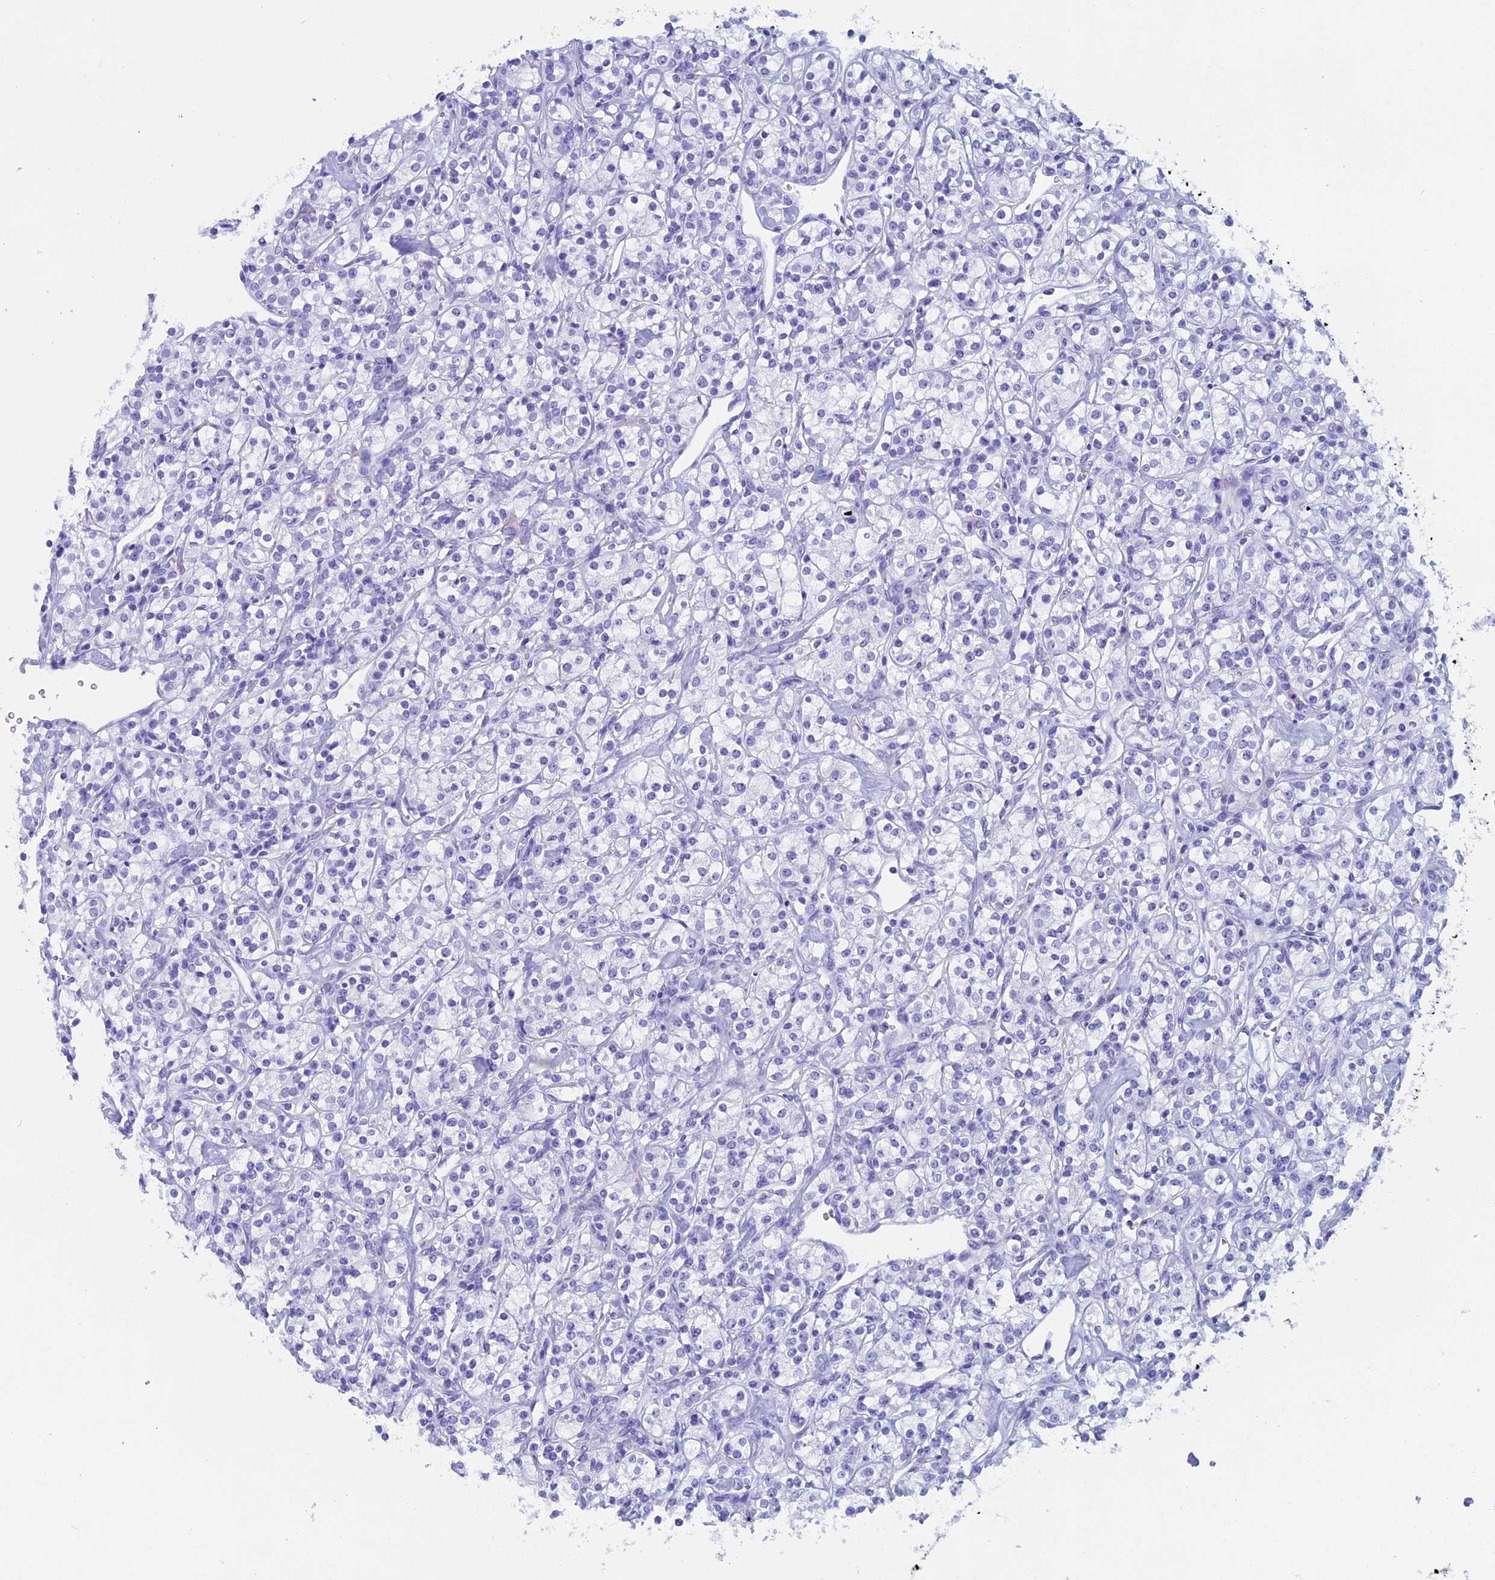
{"staining": {"intensity": "negative", "quantity": "none", "location": "none"}, "tissue": "renal cancer", "cell_type": "Tumor cells", "image_type": "cancer", "snomed": [{"axis": "morphology", "description": "Adenocarcinoma, NOS"}, {"axis": "topography", "description": "Kidney"}], "caption": "This photomicrograph is of adenocarcinoma (renal) stained with immunohistochemistry (IHC) to label a protein in brown with the nuclei are counter-stained blue. There is no staining in tumor cells.", "gene": "FAM169A", "patient": {"sex": "male", "age": 77}}